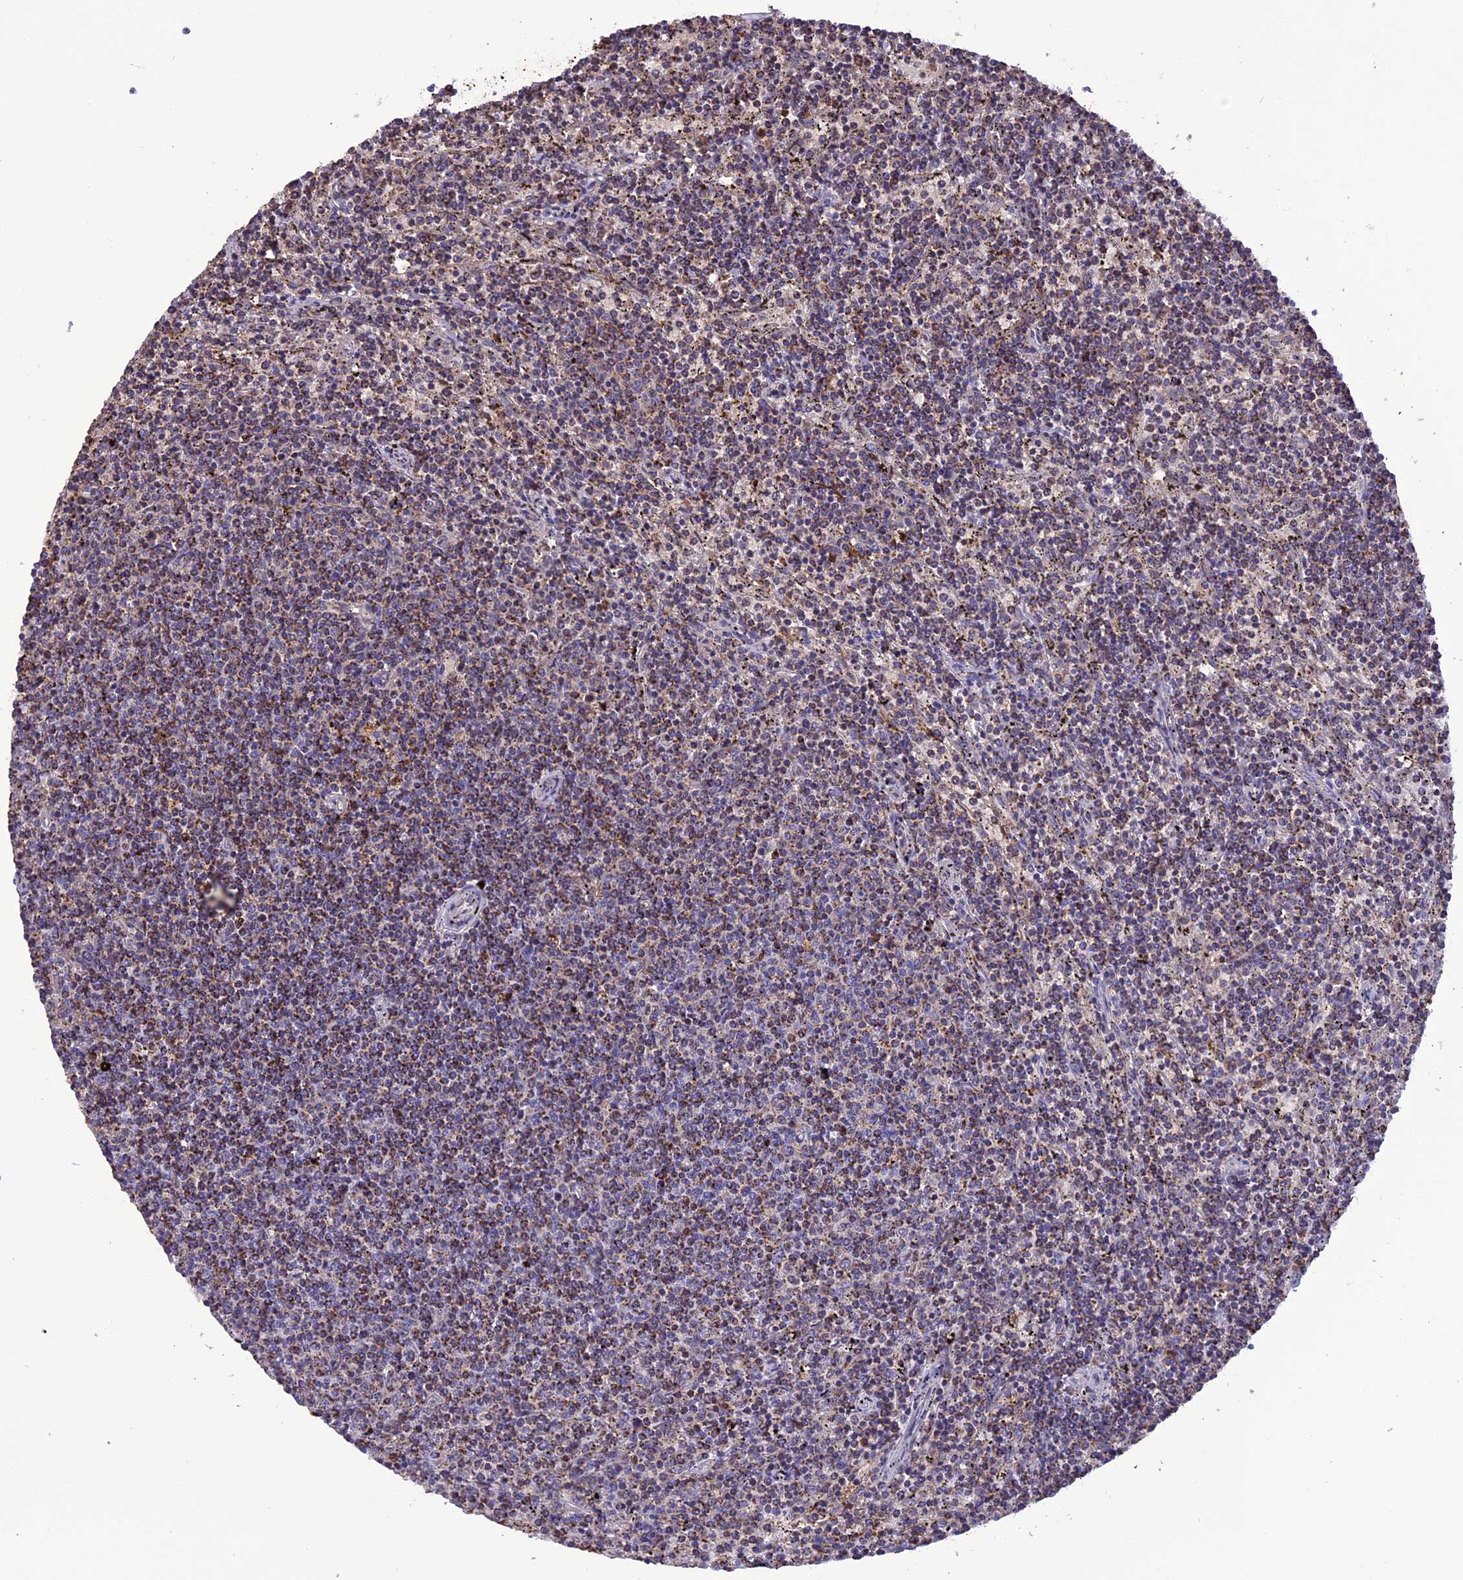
{"staining": {"intensity": "weak", "quantity": "<25%", "location": "cytoplasmic/membranous"}, "tissue": "lymphoma", "cell_type": "Tumor cells", "image_type": "cancer", "snomed": [{"axis": "morphology", "description": "Malignant lymphoma, non-Hodgkin's type, Low grade"}, {"axis": "topography", "description": "Spleen"}], "caption": "An image of malignant lymphoma, non-Hodgkin's type (low-grade) stained for a protein exhibits no brown staining in tumor cells.", "gene": "KCNG1", "patient": {"sex": "female", "age": 50}}